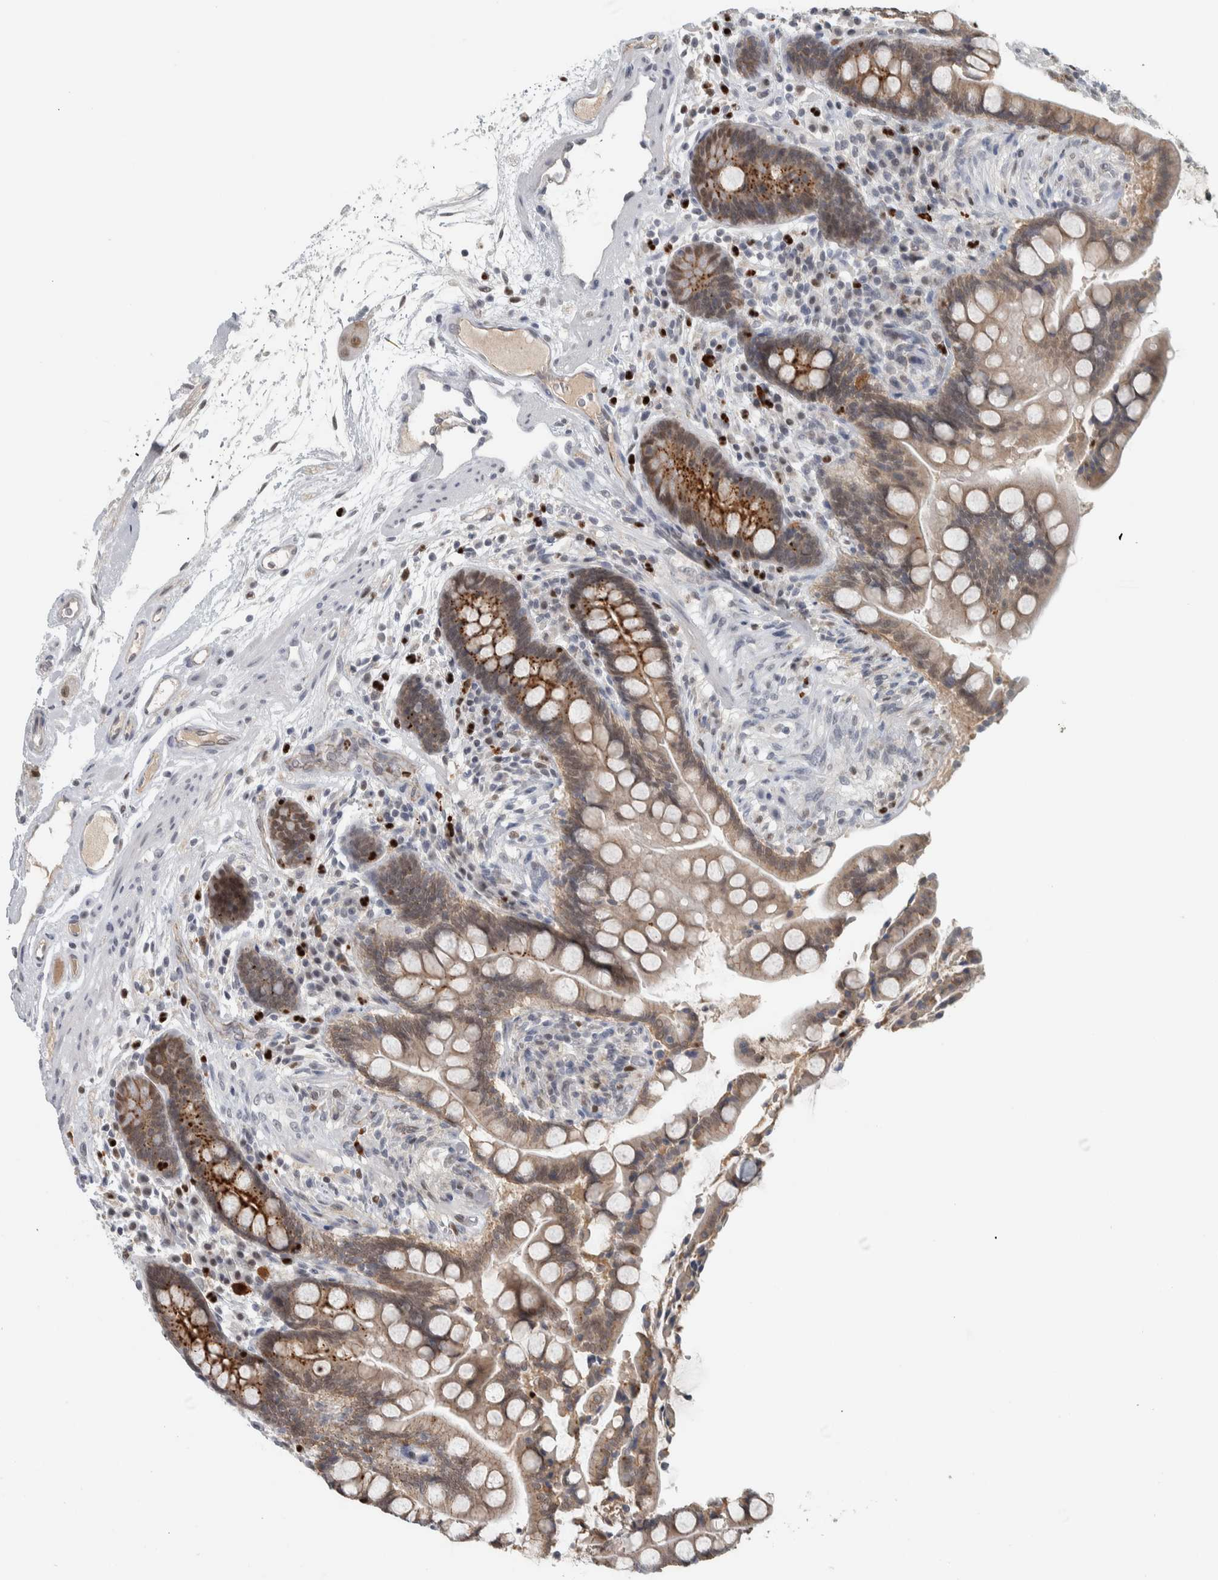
{"staining": {"intensity": "weak", "quantity": "25%-75%", "location": "cytoplasmic/membranous"}, "tissue": "colon", "cell_type": "Endothelial cells", "image_type": "normal", "snomed": [{"axis": "morphology", "description": "Normal tissue, NOS"}, {"axis": "topography", "description": "Colon"}], "caption": "A micrograph of human colon stained for a protein shows weak cytoplasmic/membranous brown staining in endothelial cells. (IHC, brightfield microscopy, high magnification).", "gene": "ADPRM", "patient": {"sex": "male", "age": 73}}